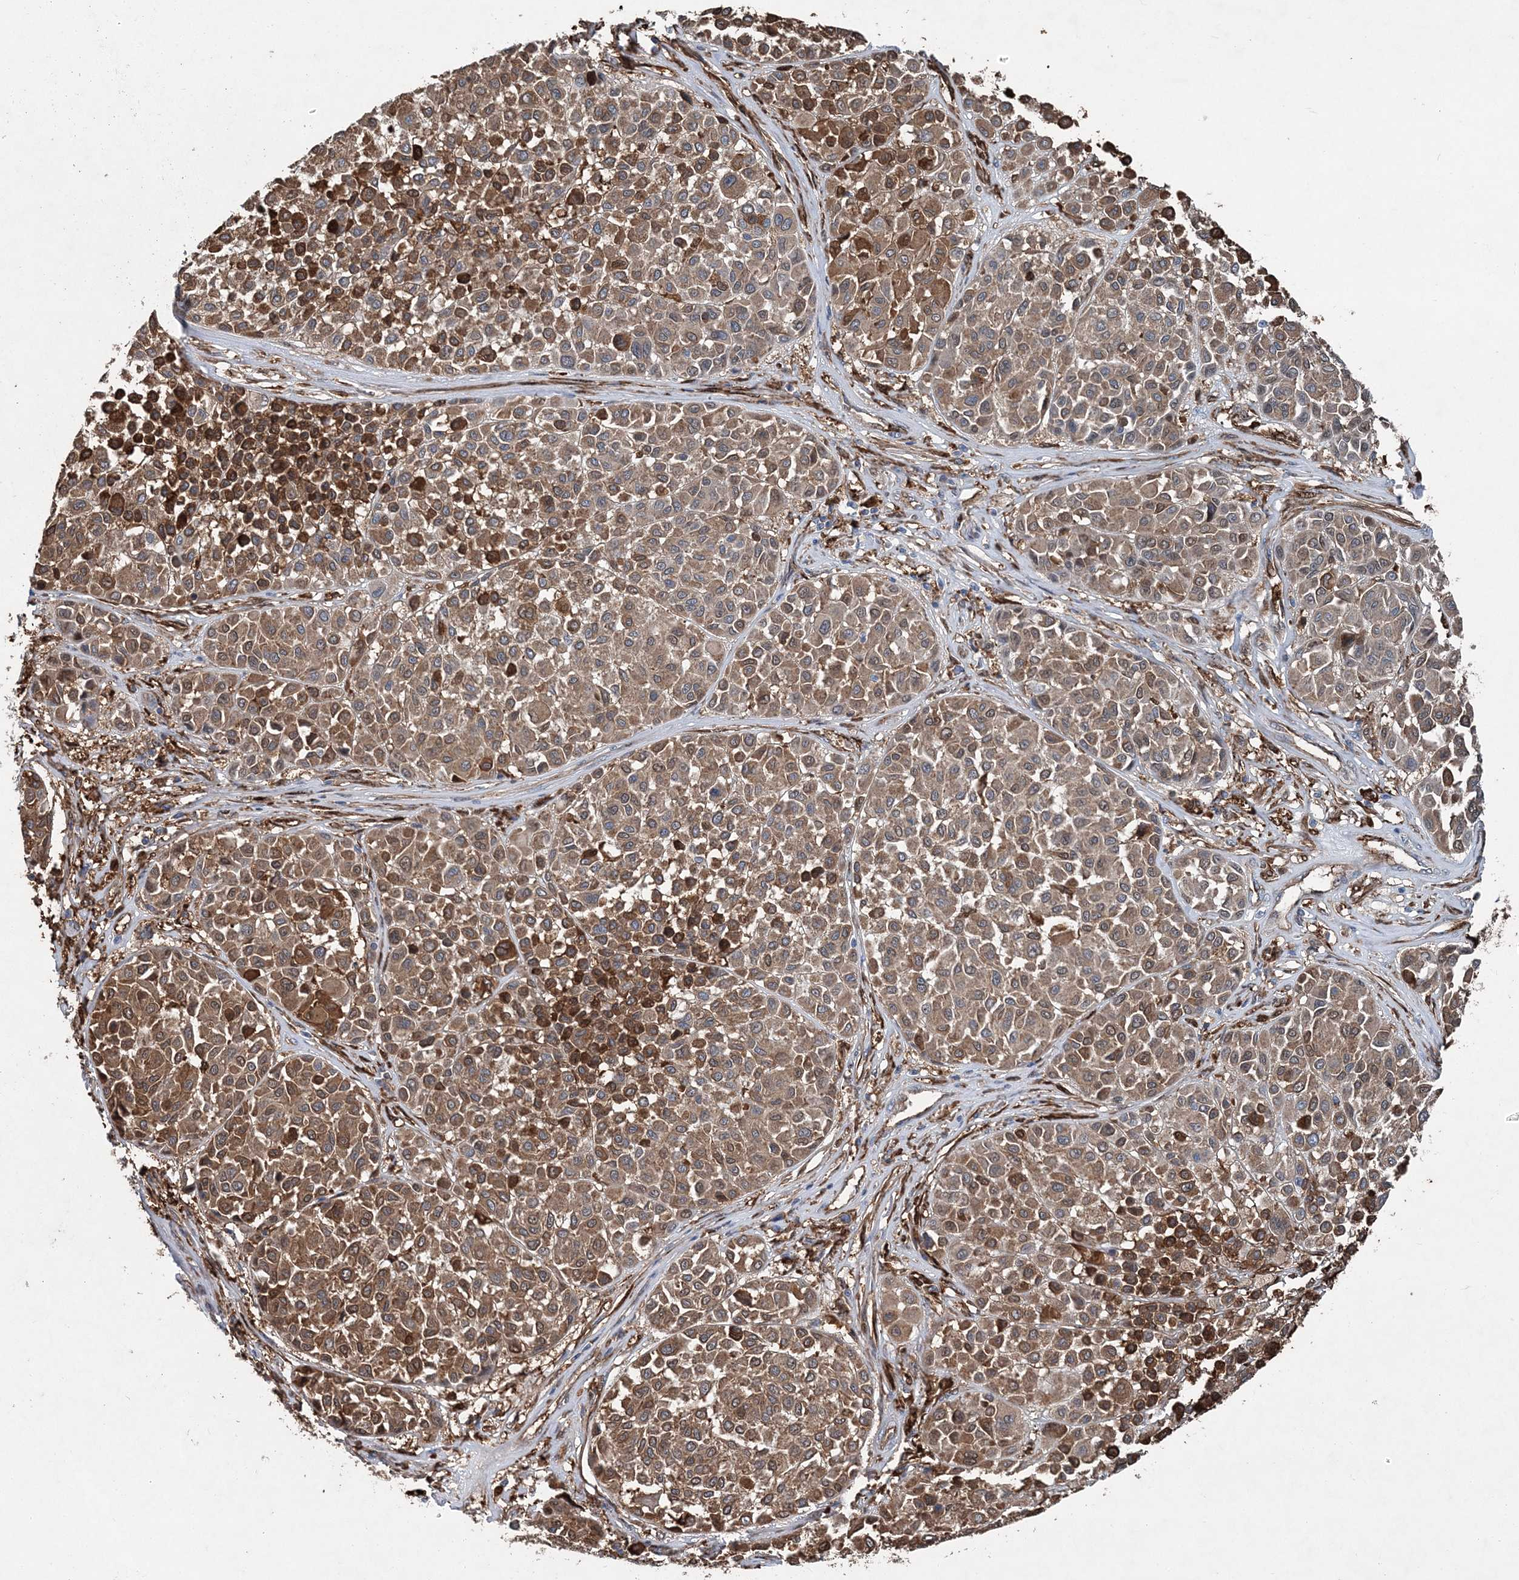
{"staining": {"intensity": "moderate", "quantity": ">75%", "location": "cytoplasmic/membranous"}, "tissue": "melanoma", "cell_type": "Tumor cells", "image_type": "cancer", "snomed": [{"axis": "morphology", "description": "Malignant melanoma, Metastatic site"}, {"axis": "topography", "description": "Soft tissue"}], "caption": "Immunohistochemical staining of human melanoma exhibits medium levels of moderate cytoplasmic/membranous protein staining in about >75% of tumor cells. Nuclei are stained in blue.", "gene": "SPOPL", "patient": {"sex": "male", "age": 41}}